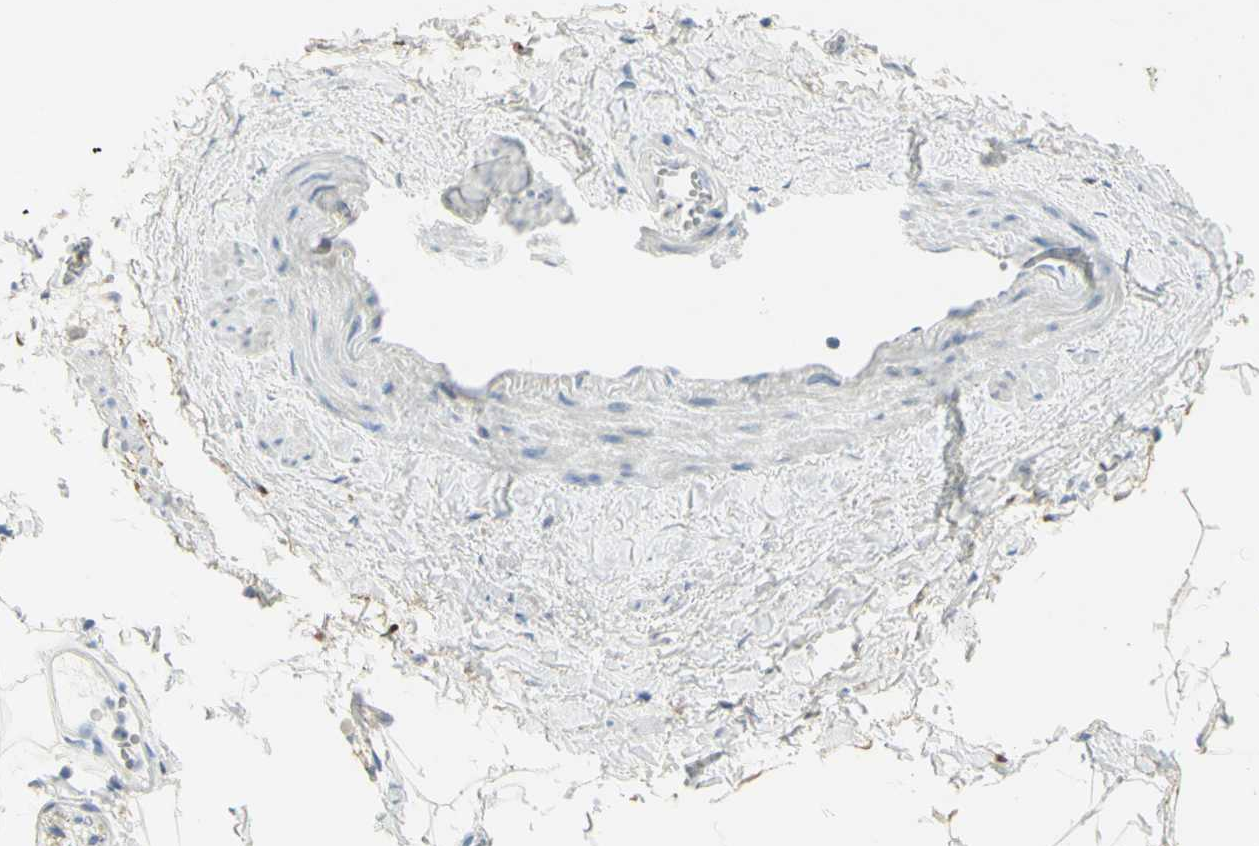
{"staining": {"intensity": "negative", "quantity": "none", "location": "none"}, "tissue": "adipose tissue", "cell_type": "Adipocytes", "image_type": "normal", "snomed": [{"axis": "morphology", "description": "Normal tissue, NOS"}, {"axis": "topography", "description": "Adipose tissue"}, {"axis": "topography", "description": "Peripheral nerve tissue"}], "caption": "Immunohistochemistry image of benign human adipose tissue stained for a protein (brown), which shows no expression in adipocytes. (DAB (3,3'-diaminobenzidine) immunohistochemistry (IHC), high magnification).", "gene": "GCNT3", "patient": {"sex": "male", "age": 52}}